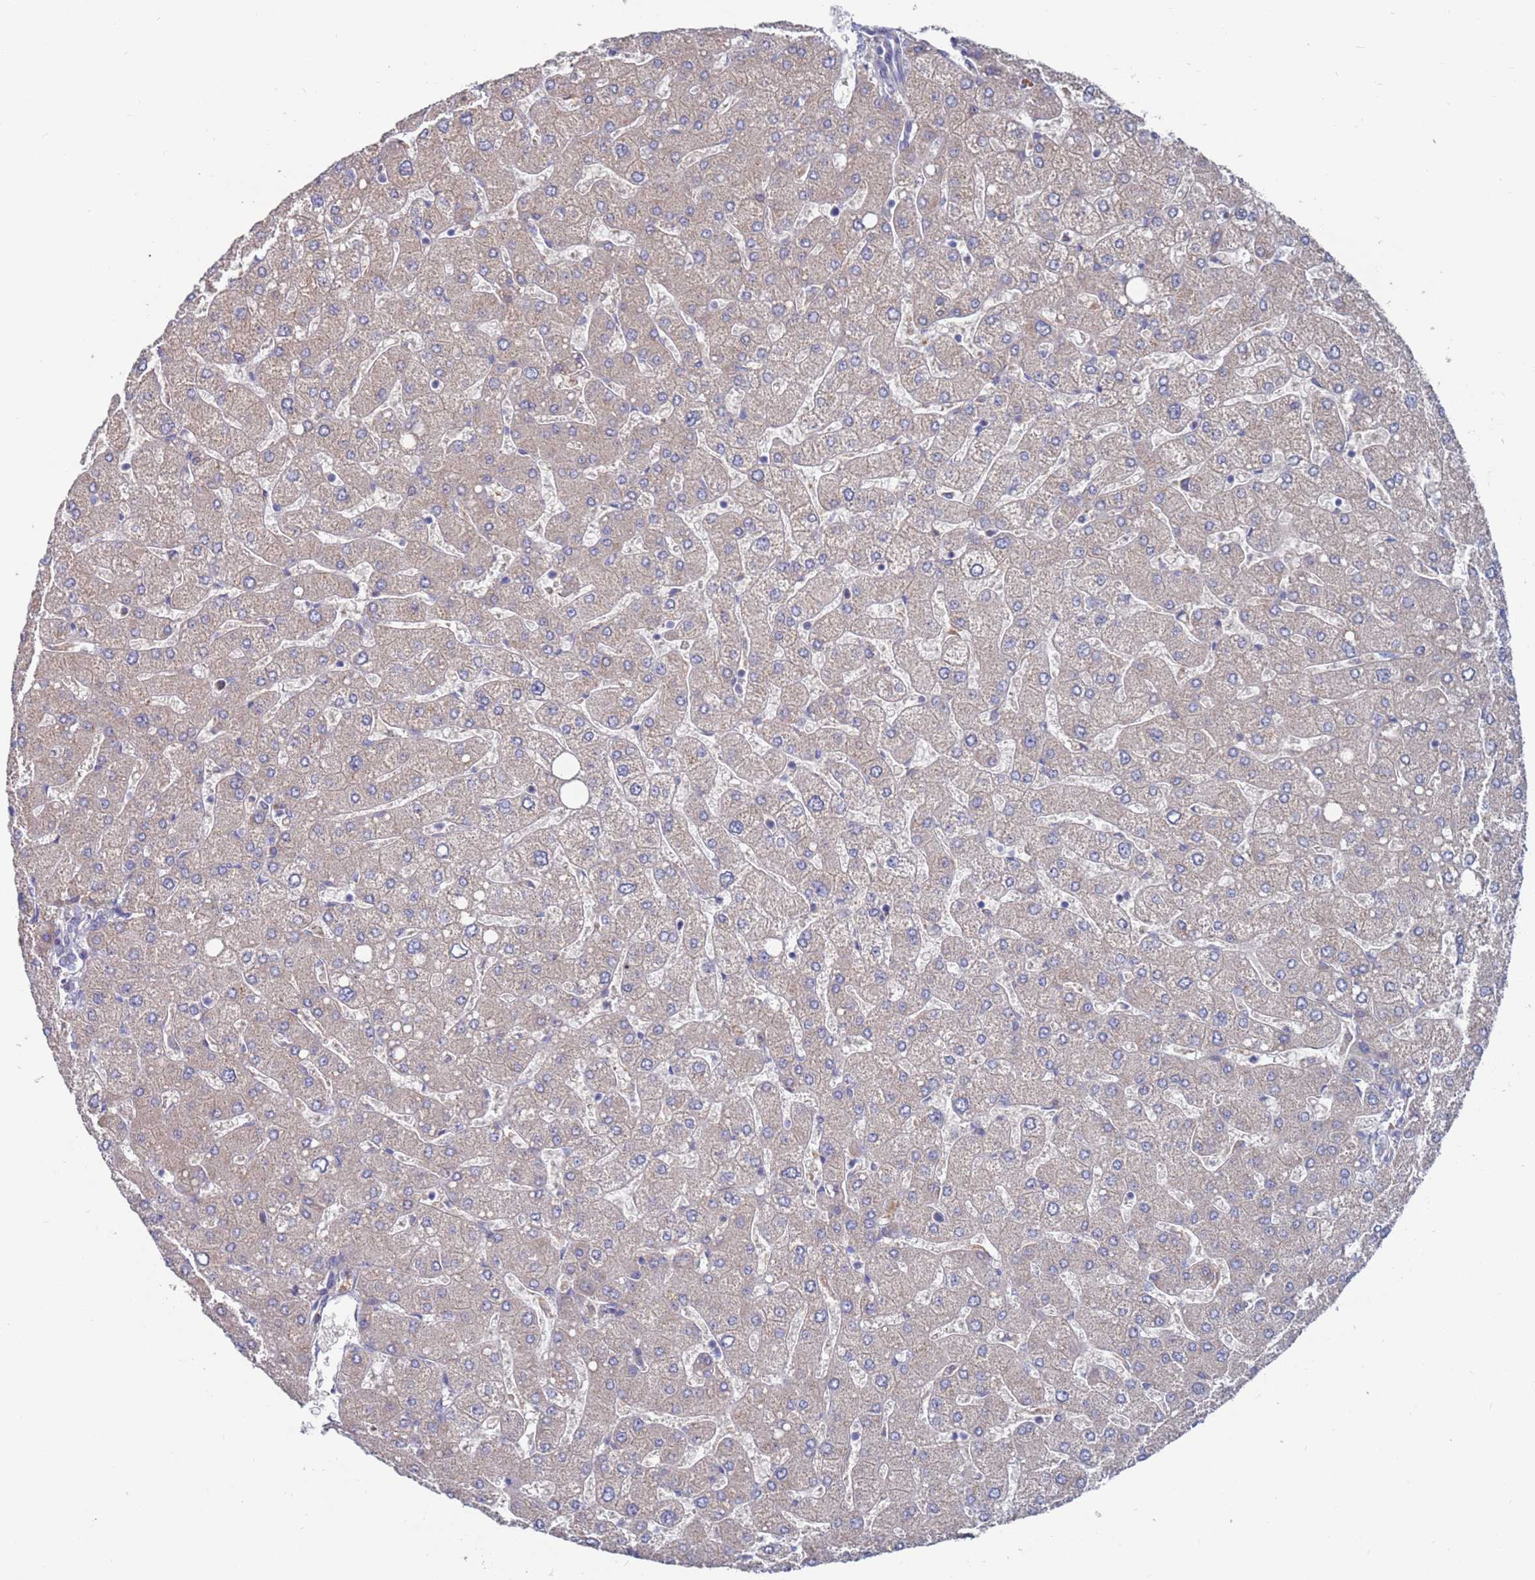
{"staining": {"intensity": "negative", "quantity": "none", "location": "none"}, "tissue": "liver", "cell_type": "Cholangiocytes", "image_type": "normal", "snomed": [{"axis": "morphology", "description": "Normal tissue, NOS"}, {"axis": "topography", "description": "Liver"}], "caption": "An immunohistochemistry (IHC) image of unremarkable liver is shown. There is no staining in cholangiocytes of liver. The staining was performed using DAB (3,3'-diaminobenzidine) to visualize the protein expression in brown, while the nuclei were stained in blue with hematoxylin (Magnification: 20x).", "gene": "FBXO27", "patient": {"sex": "male", "age": 55}}